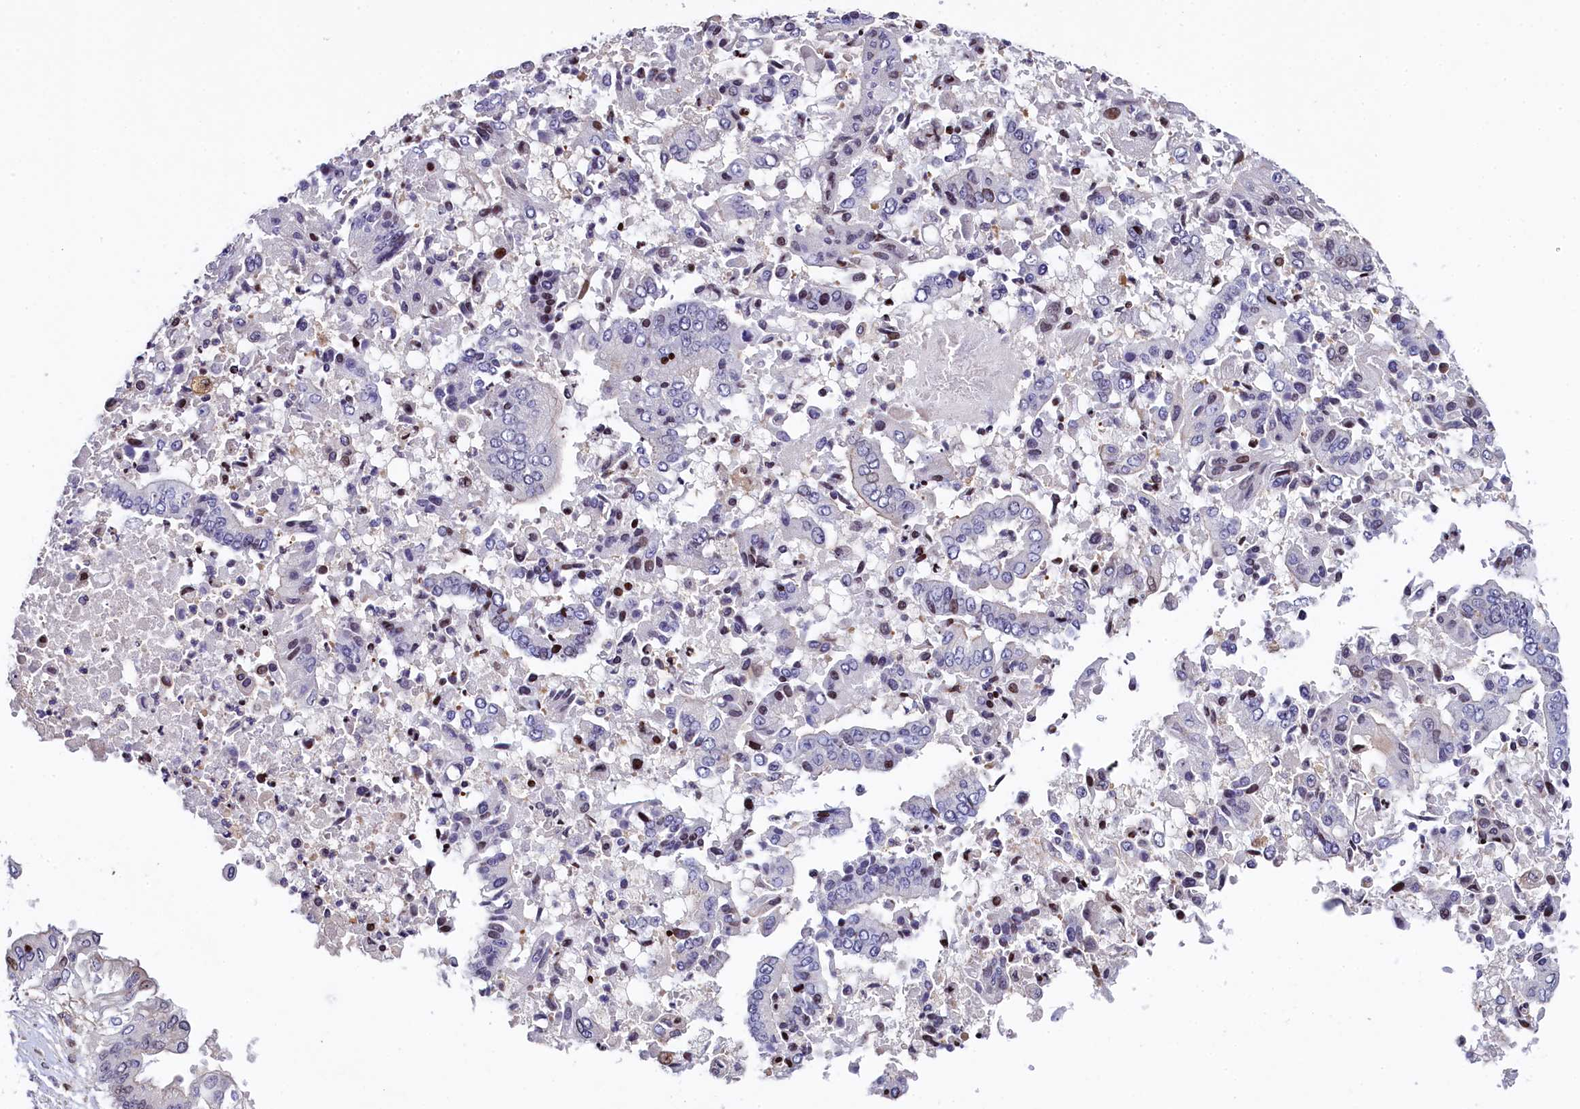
{"staining": {"intensity": "weak", "quantity": "<25%", "location": "nuclear"}, "tissue": "pancreatic cancer", "cell_type": "Tumor cells", "image_type": "cancer", "snomed": [{"axis": "morphology", "description": "Adenocarcinoma, NOS"}, {"axis": "topography", "description": "Pancreas"}], "caption": "Human adenocarcinoma (pancreatic) stained for a protein using immunohistochemistry shows no staining in tumor cells.", "gene": "TGDS", "patient": {"sex": "female", "age": 77}}